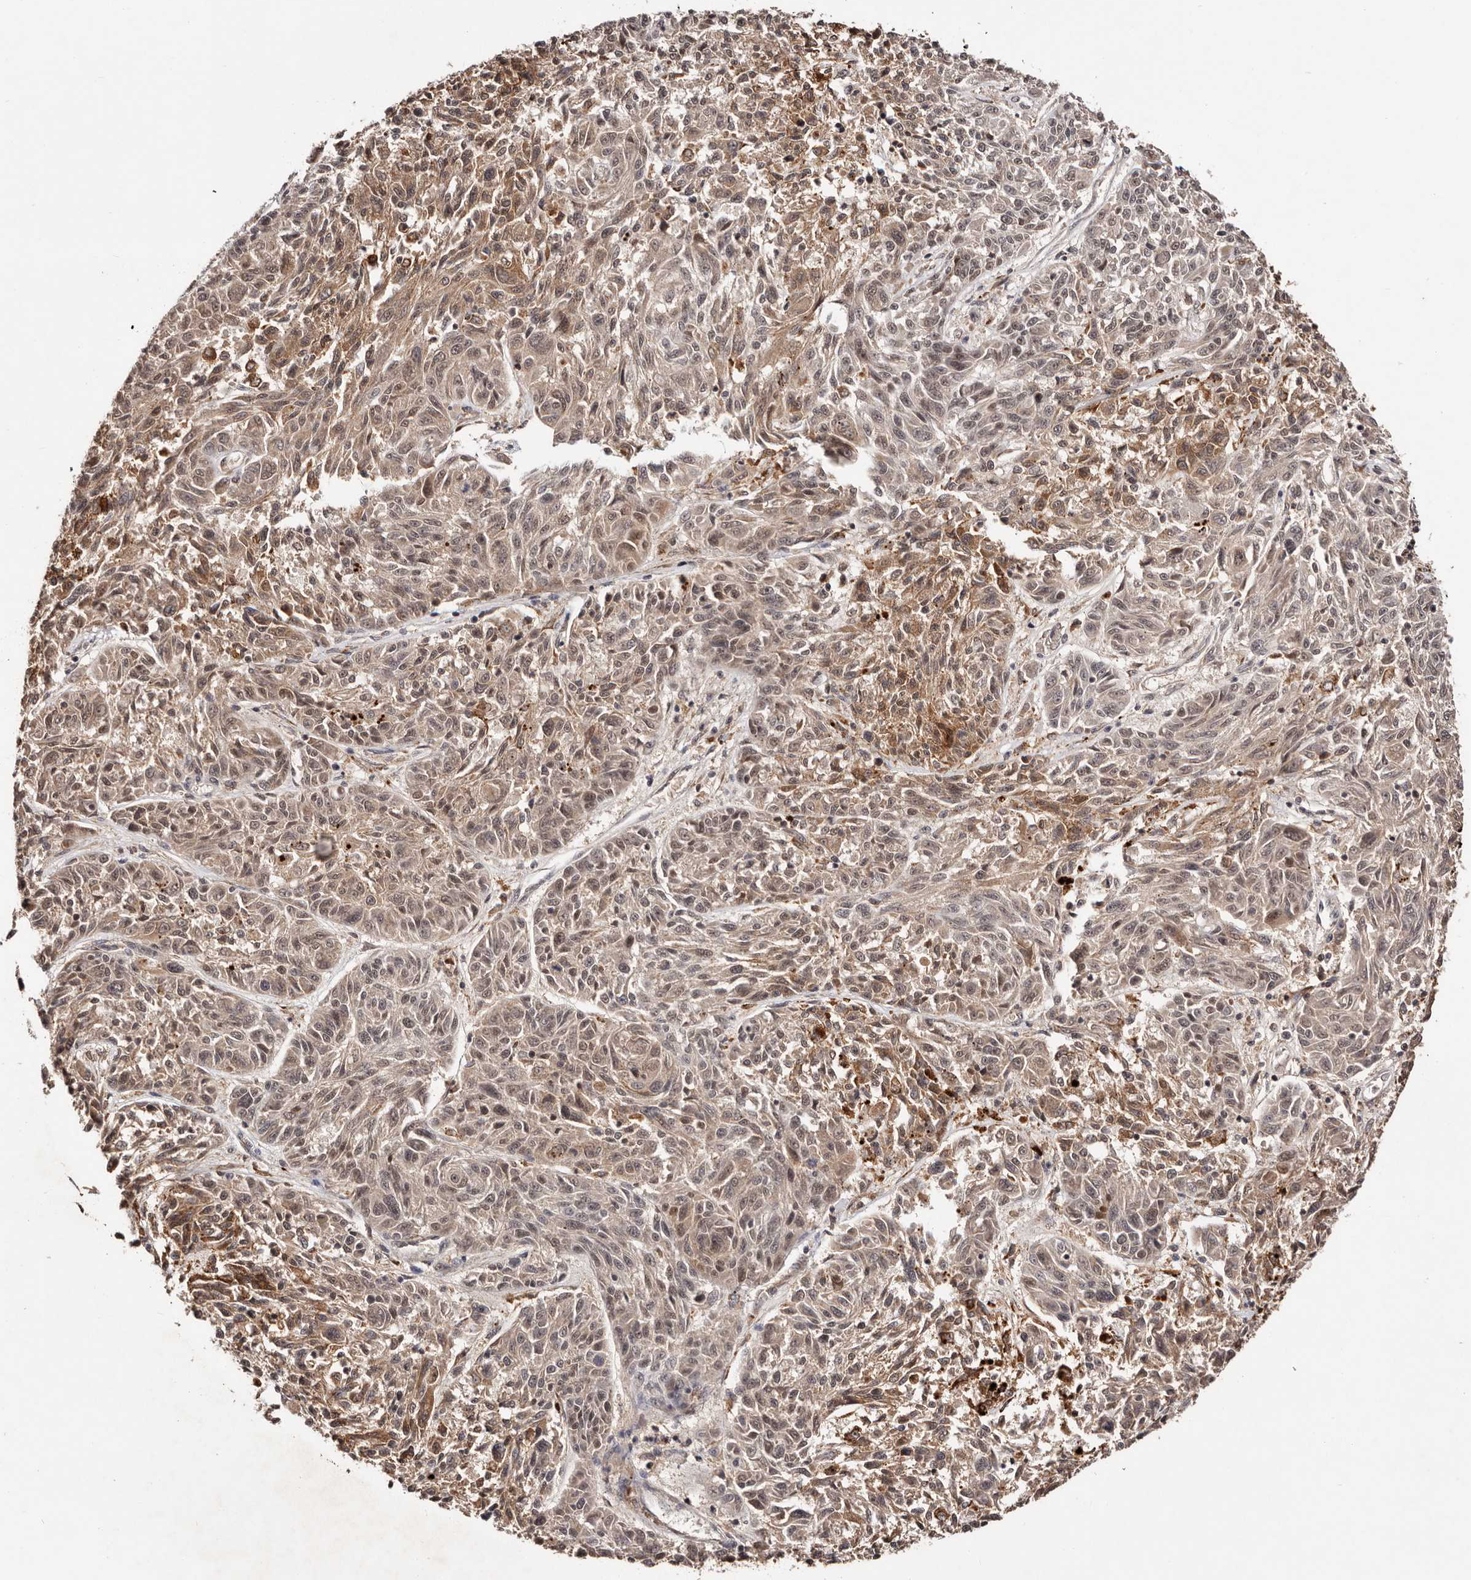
{"staining": {"intensity": "moderate", "quantity": ">75%", "location": "cytoplasmic/membranous,nuclear"}, "tissue": "melanoma", "cell_type": "Tumor cells", "image_type": "cancer", "snomed": [{"axis": "morphology", "description": "Malignant melanoma, NOS"}, {"axis": "topography", "description": "Skin"}], "caption": "DAB immunohistochemical staining of human melanoma exhibits moderate cytoplasmic/membranous and nuclear protein positivity in approximately >75% of tumor cells.", "gene": "BICRAL", "patient": {"sex": "male", "age": 53}}